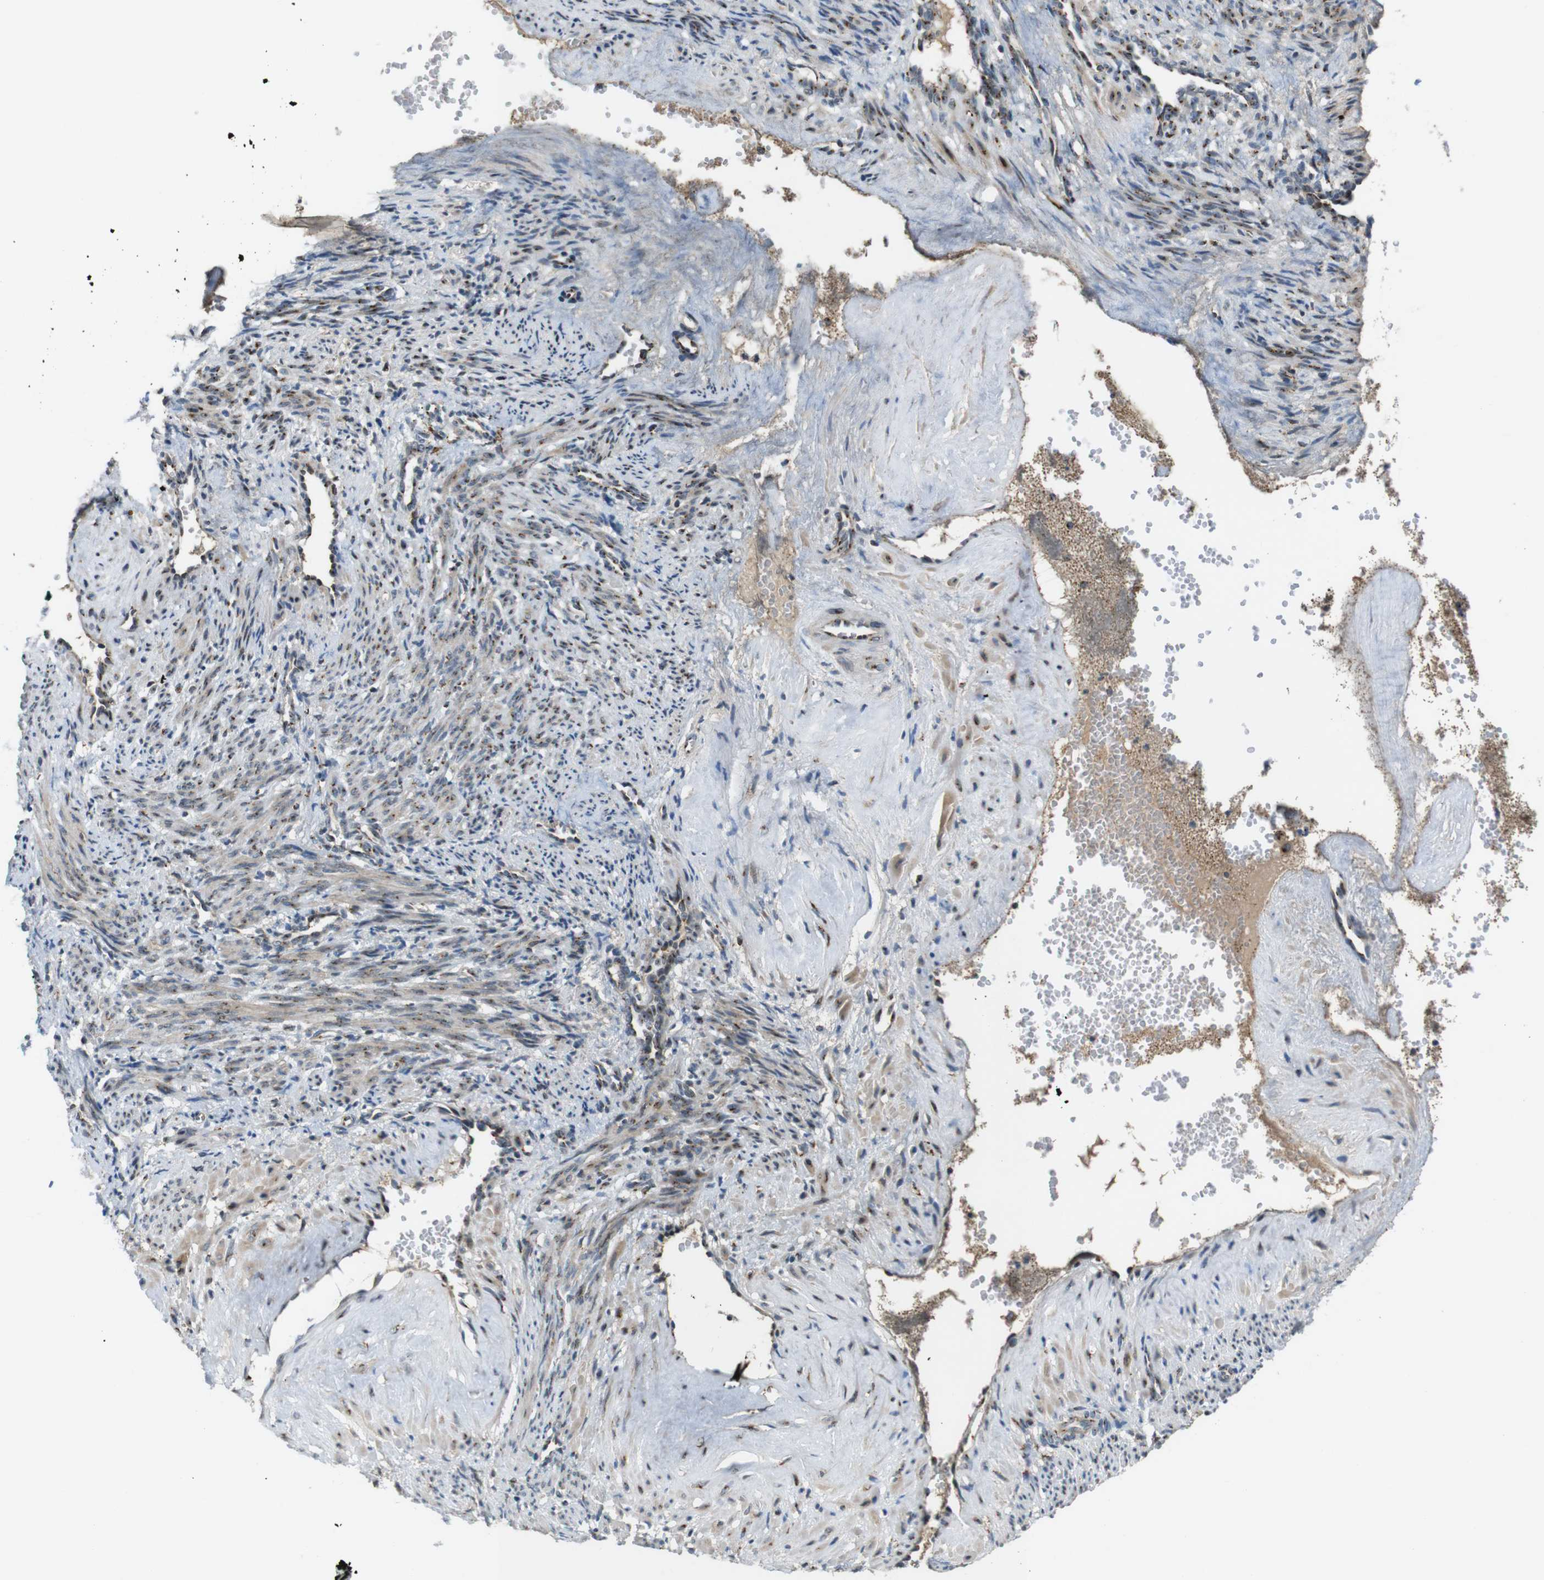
{"staining": {"intensity": "moderate", "quantity": ">75%", "location": "cytoplasmic/membranous"}, "tissue": "smooth muscle", "cell_type": "Smooth muscle cells", "image_type": "normal", "snomed": [{"axis": "morphology", "description": "Normal tissue, NOS"}, {"axis": "topography", "description": "Endometrium"}], "caption": "A brown stain shows moderate cytoplasmic/membranous staining of a protein in smooth muscle cells of normal smooth muscle. Nuclei are stained in blue.", "gene": "ZFPL1", "patient": {"sex": "female", "age": 33}}